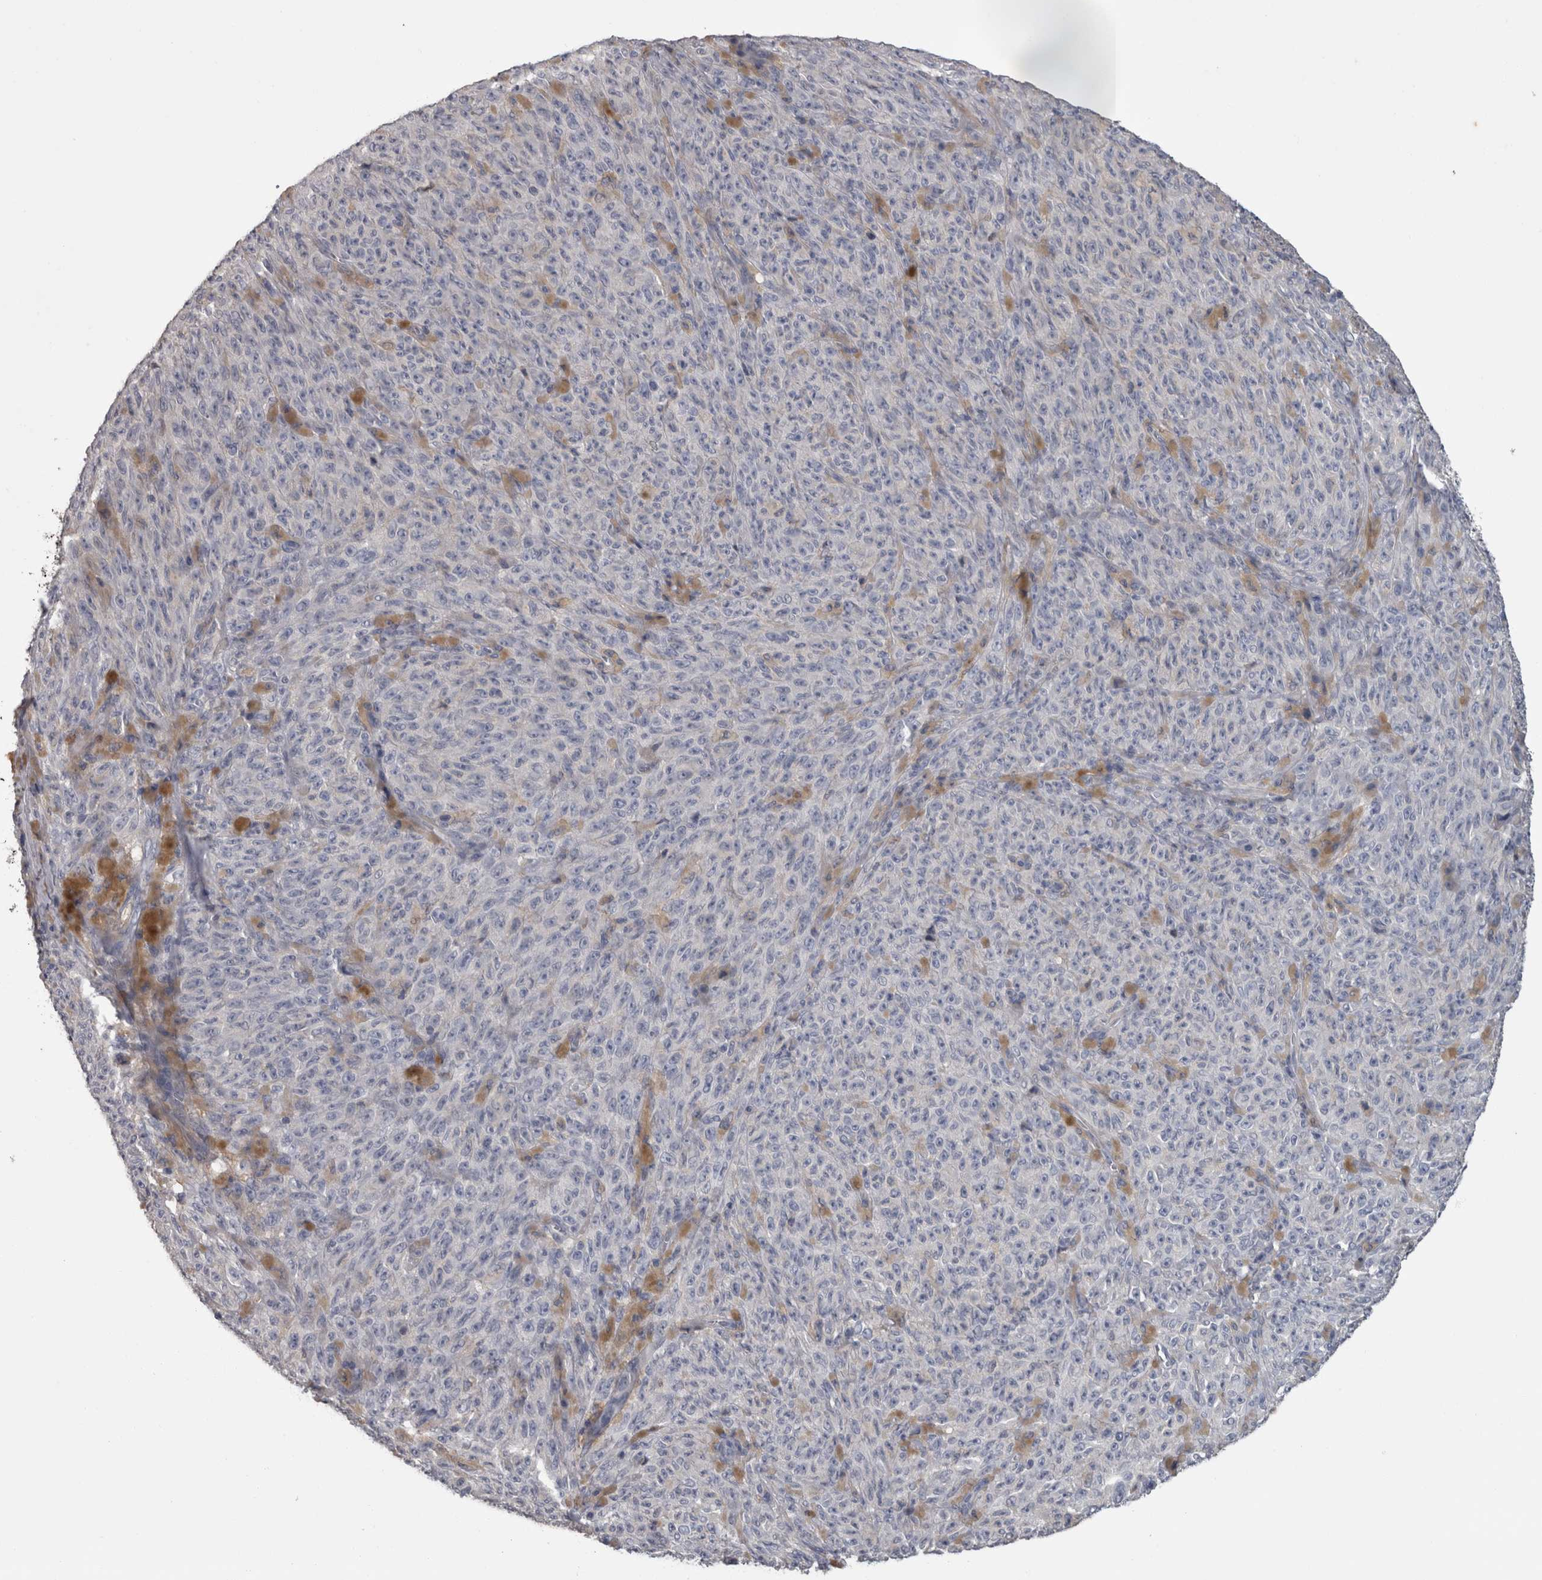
{"staining": {"intensity": "negative", "quantity": "none", "location": "none"}, "tissue": "melanoma", "cell_type": "Tumor cells", "image_type": "cancer", "snomed": [{"axis": "morphology", "description": "Malignant melanoma, NOS"}, {"axis": "topography", "description": "Skin"}], "caption": "Immunohistochemistry of malignant melanoma shows no positivity in tumor cells.", "gene": "EFEMP2", "patient": {"sex": "female", "age": 82}}